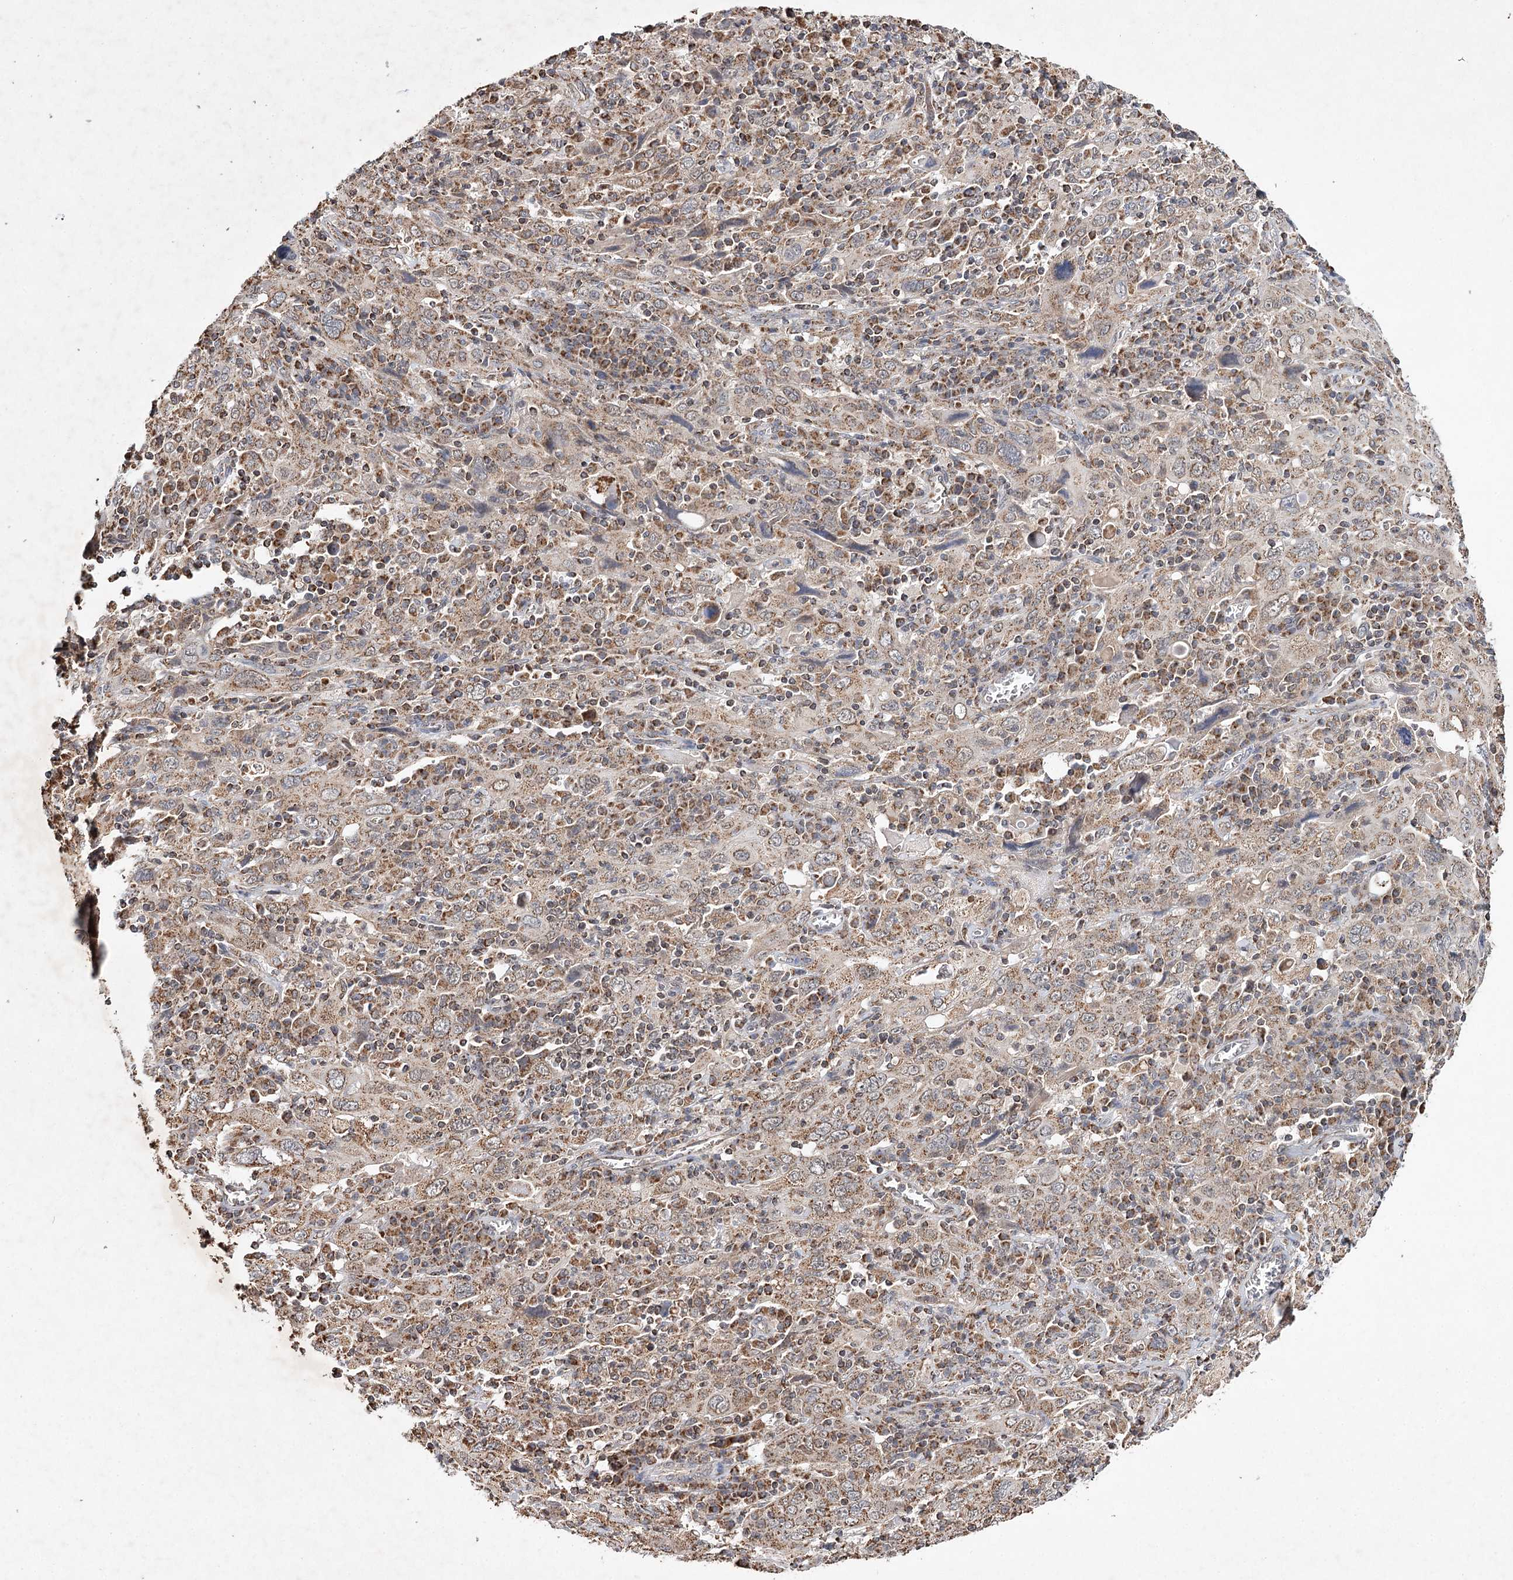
{"staining": {"intensity": "moderate", "quantity": ">75%", "location": "cytoplasmic/membranous"}, "tissue": "cervical cancer", "cell_type": "Tumor cells", "image_type": "cancer", "snomed": [{"axis": "morphology", "description": "Squamous cell carcinoma, NOS"}, {"axis": "topography", "description": "Cervix"}], "caption": "Squamous cell carcinoma (cervical) stained with a protein marker reveals moderate staining in tumor cells.", "gene": "PIK3CB", "patient": {"sex": "female", "age": 46}}